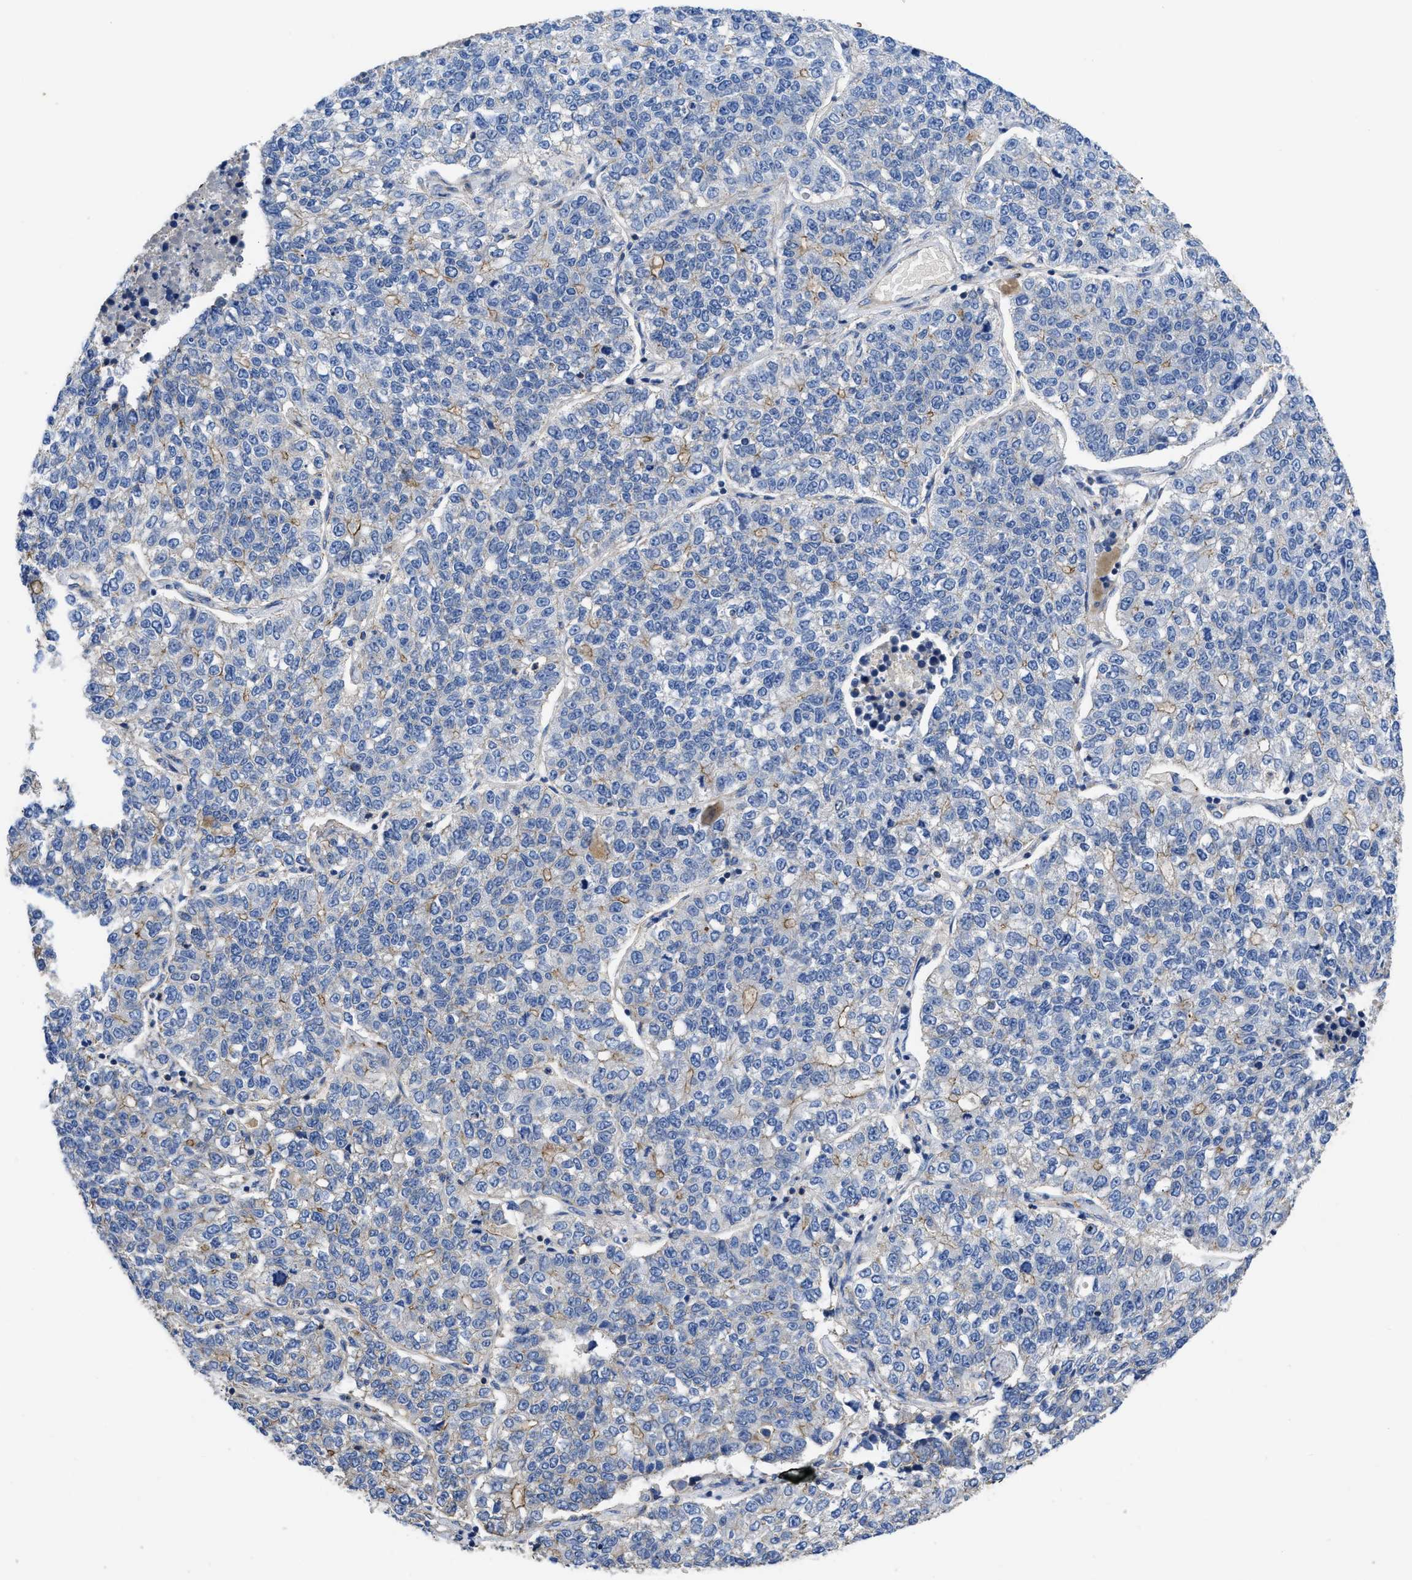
{"staining": {"intensity": "negative", "quantity": "none", "location": "none"}, "tissue": "lung cancer", "cell_type": "Tumor cells", "image_type": "cancer", "snomed": [{"axis": "morphology", "description": "Adenocarcinoma, NOS"}, {"axis": "topography", "description": "Lung"}], "caption": "High power microscopy micrograph of an immunohistochemistry photomicrograph of lung adenocarcinoma, revealing no significant expression in tumor cells.", "gene": "USP4", "patient": {"sex": "male", "age": 49}}